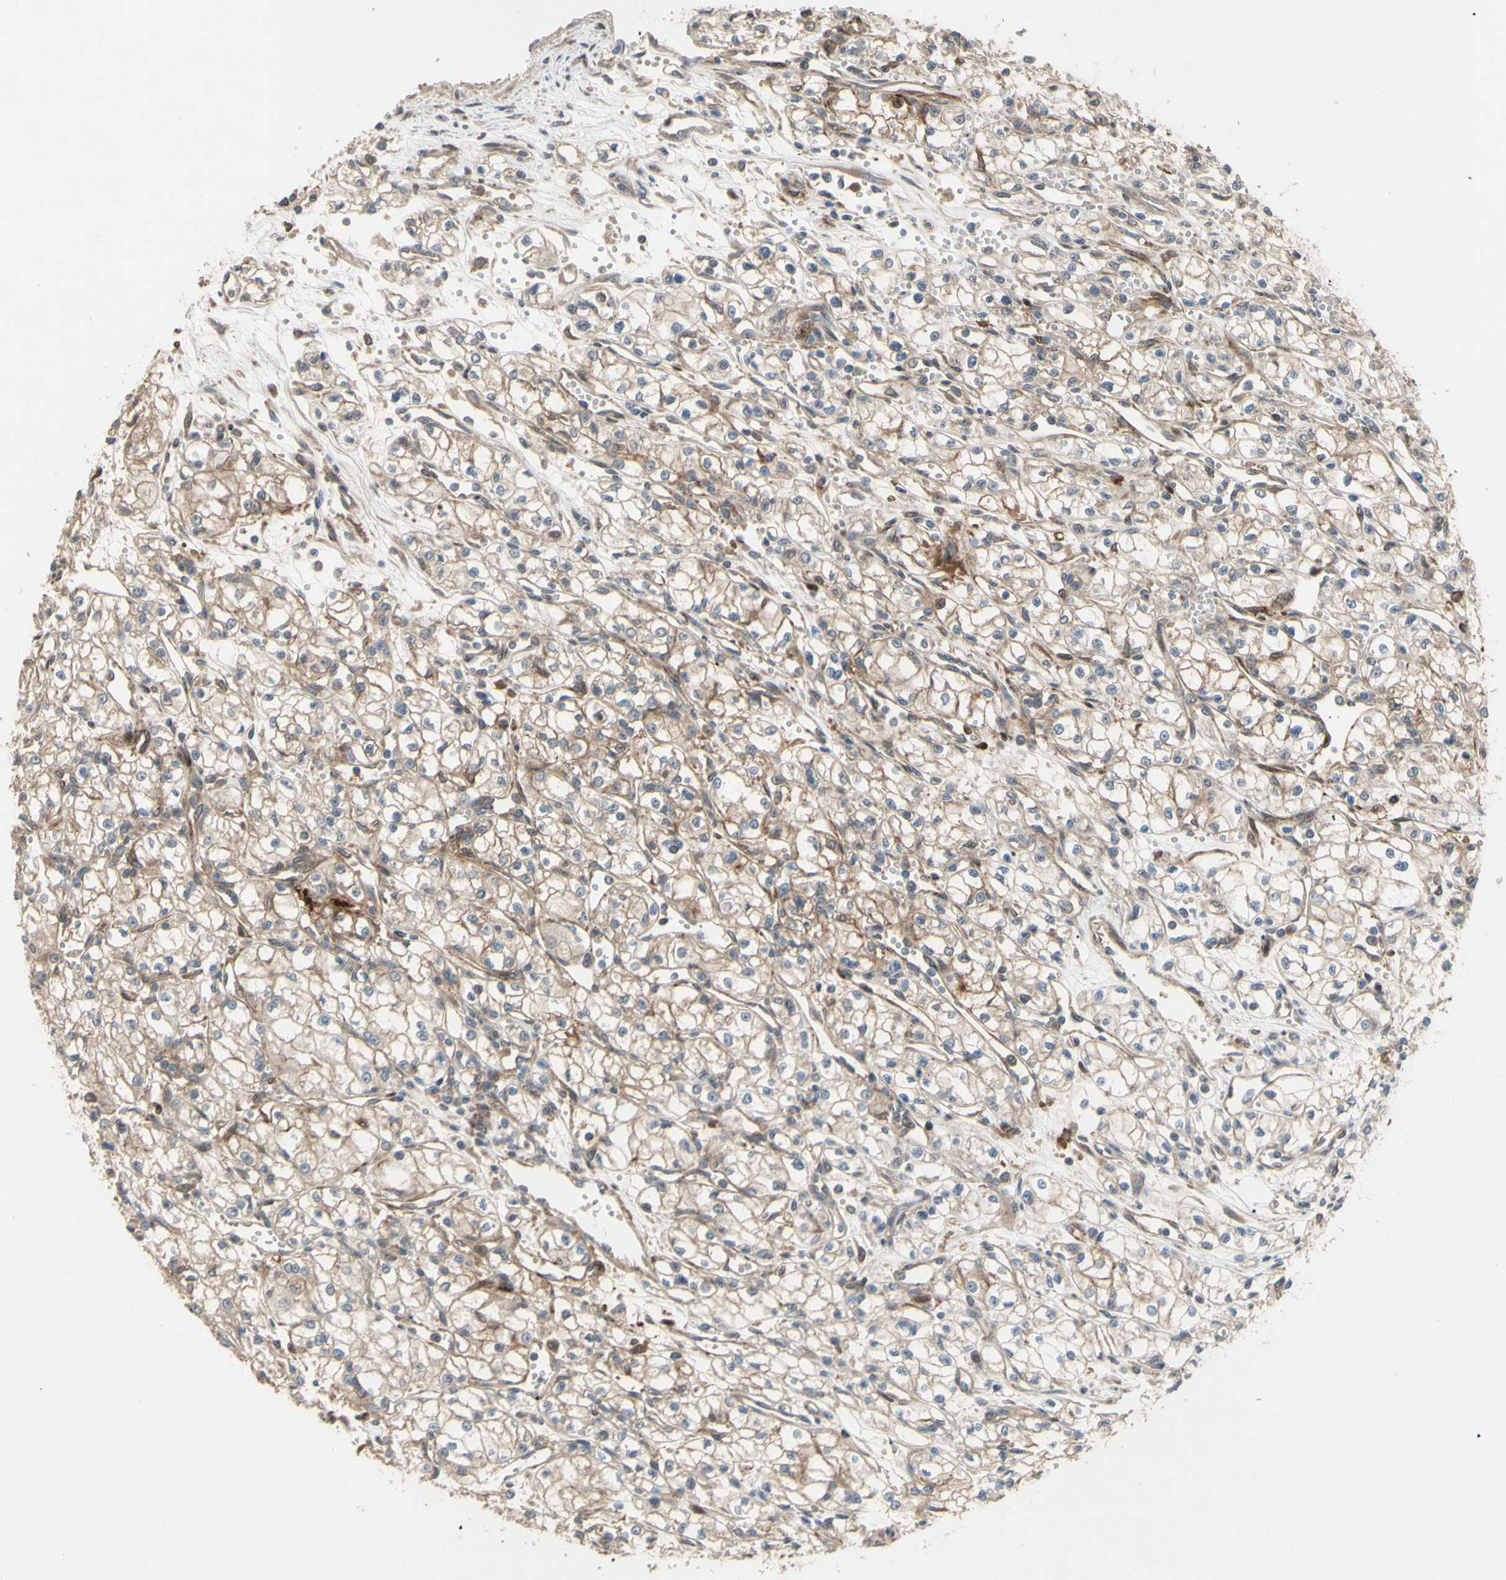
{"staining": {"intensity": "weak", "quantity": "<25%", "location": "cytoplasmic/membranous"}, "tissue": "renal cancer", "cell_type": "Tumor cells", "image_type": "cancer", "snomed": [{"axis": "morphology", "description": "Normal tissue, NOS"}, {"axis": "morphology", "description": "Adenocarcinoma, NOS"}, {"axis": "topography", "description": "Kidney"}], "caption": "DAB (3,3'-diaminobenzidine) immunohistochemical staining of renal cancer exhibits no significant expression in tumor cells.", "gene": "SPTLC1", "patient": {"sex": "male", "age": 59}}